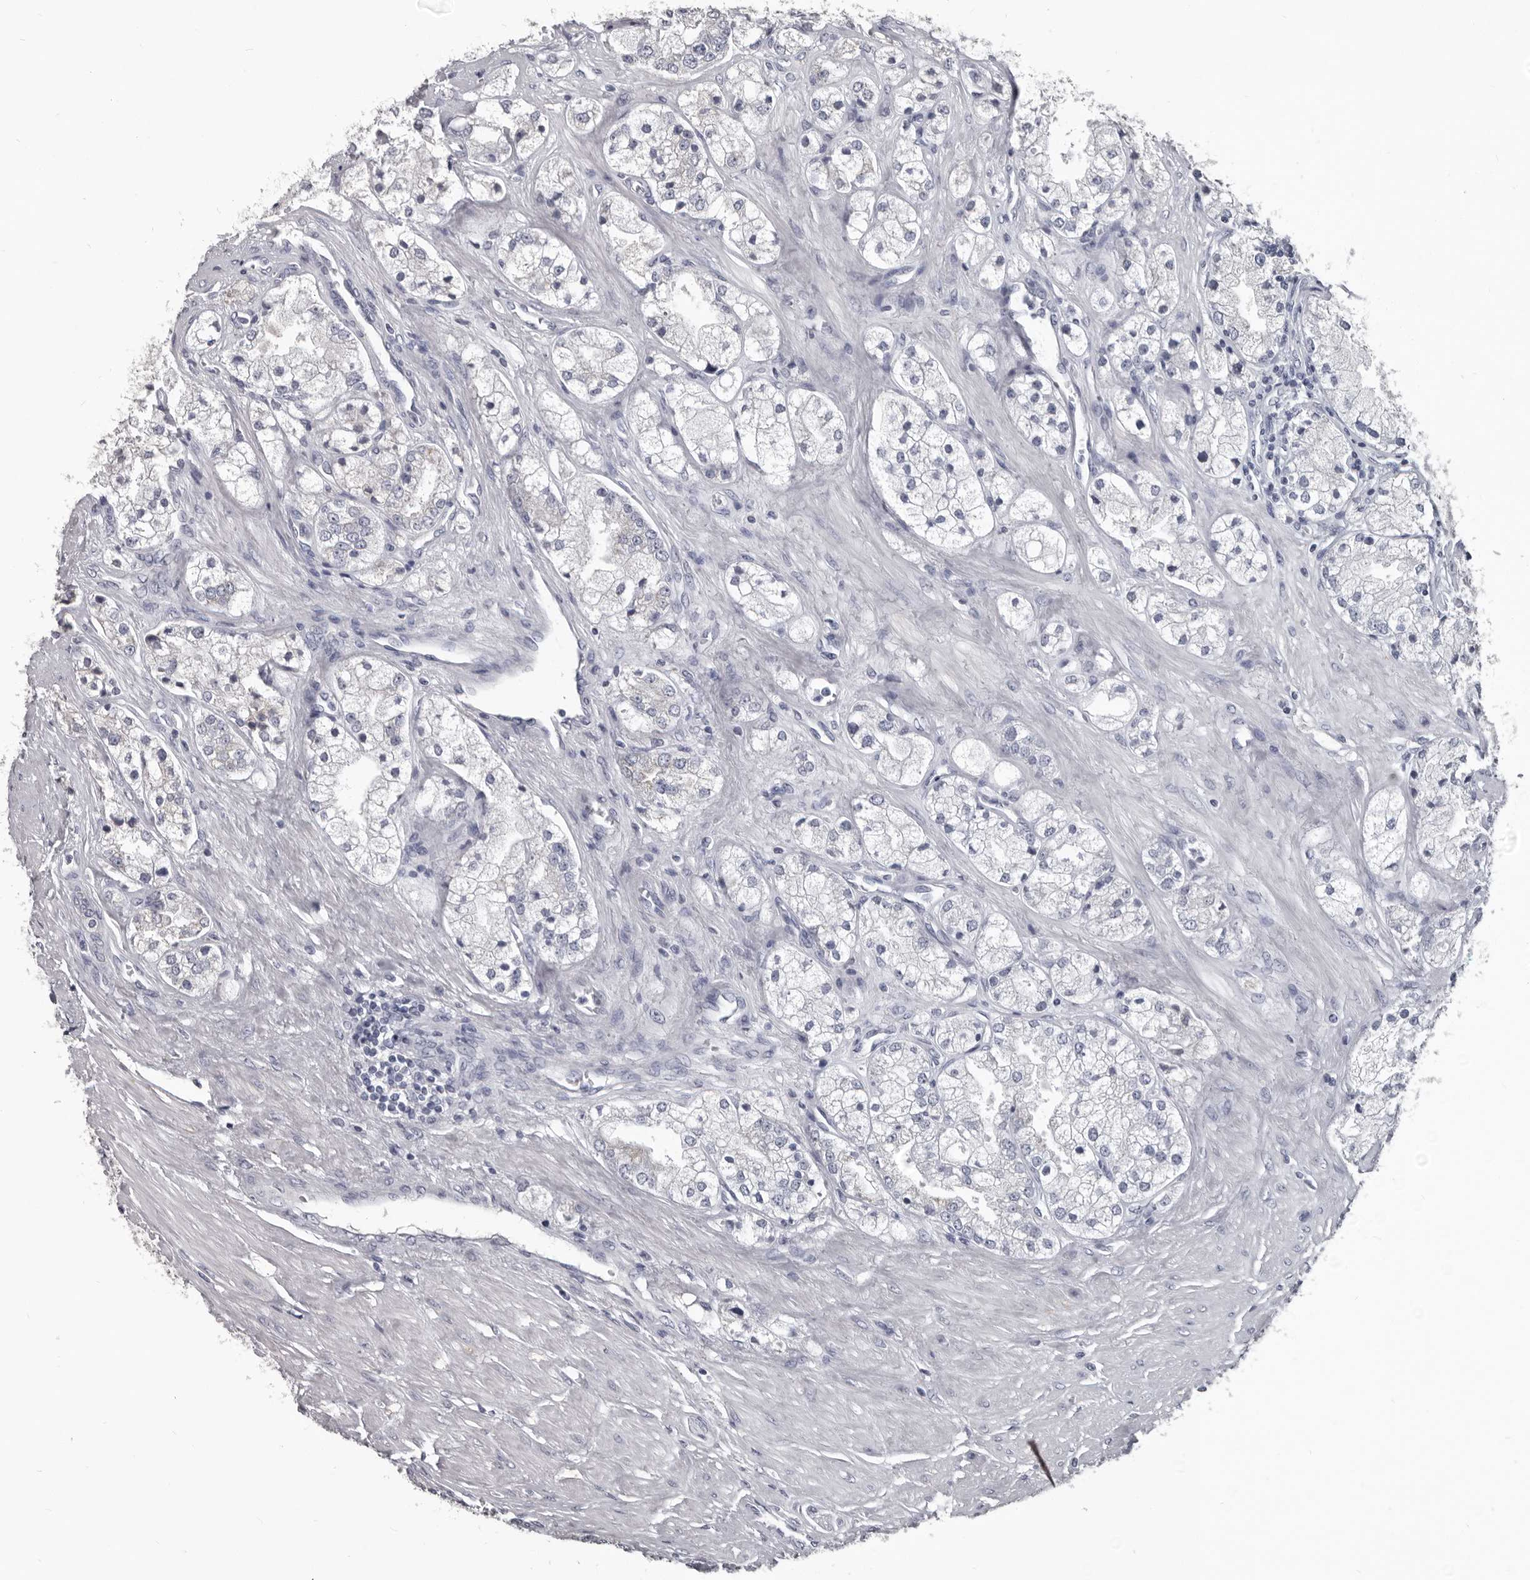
{"staining": {"intensity": "negative", "quantity": "none", "location": "none"}, "tissue": "prostate cancer", "cell_type": "Tumor cells", "image_type": "cancer", "snomed": [{"axis": "morphology", "description": "Adenocarcinoma, High grade"}, {"axis": "topography", "description": "Prostate"}], "caption": "Immunohistochemistry of human prostate cancer reveals no staining in tumor cells.", "gene": "ALDH5A1", "patient": {"sex": "male", "age": 50}}